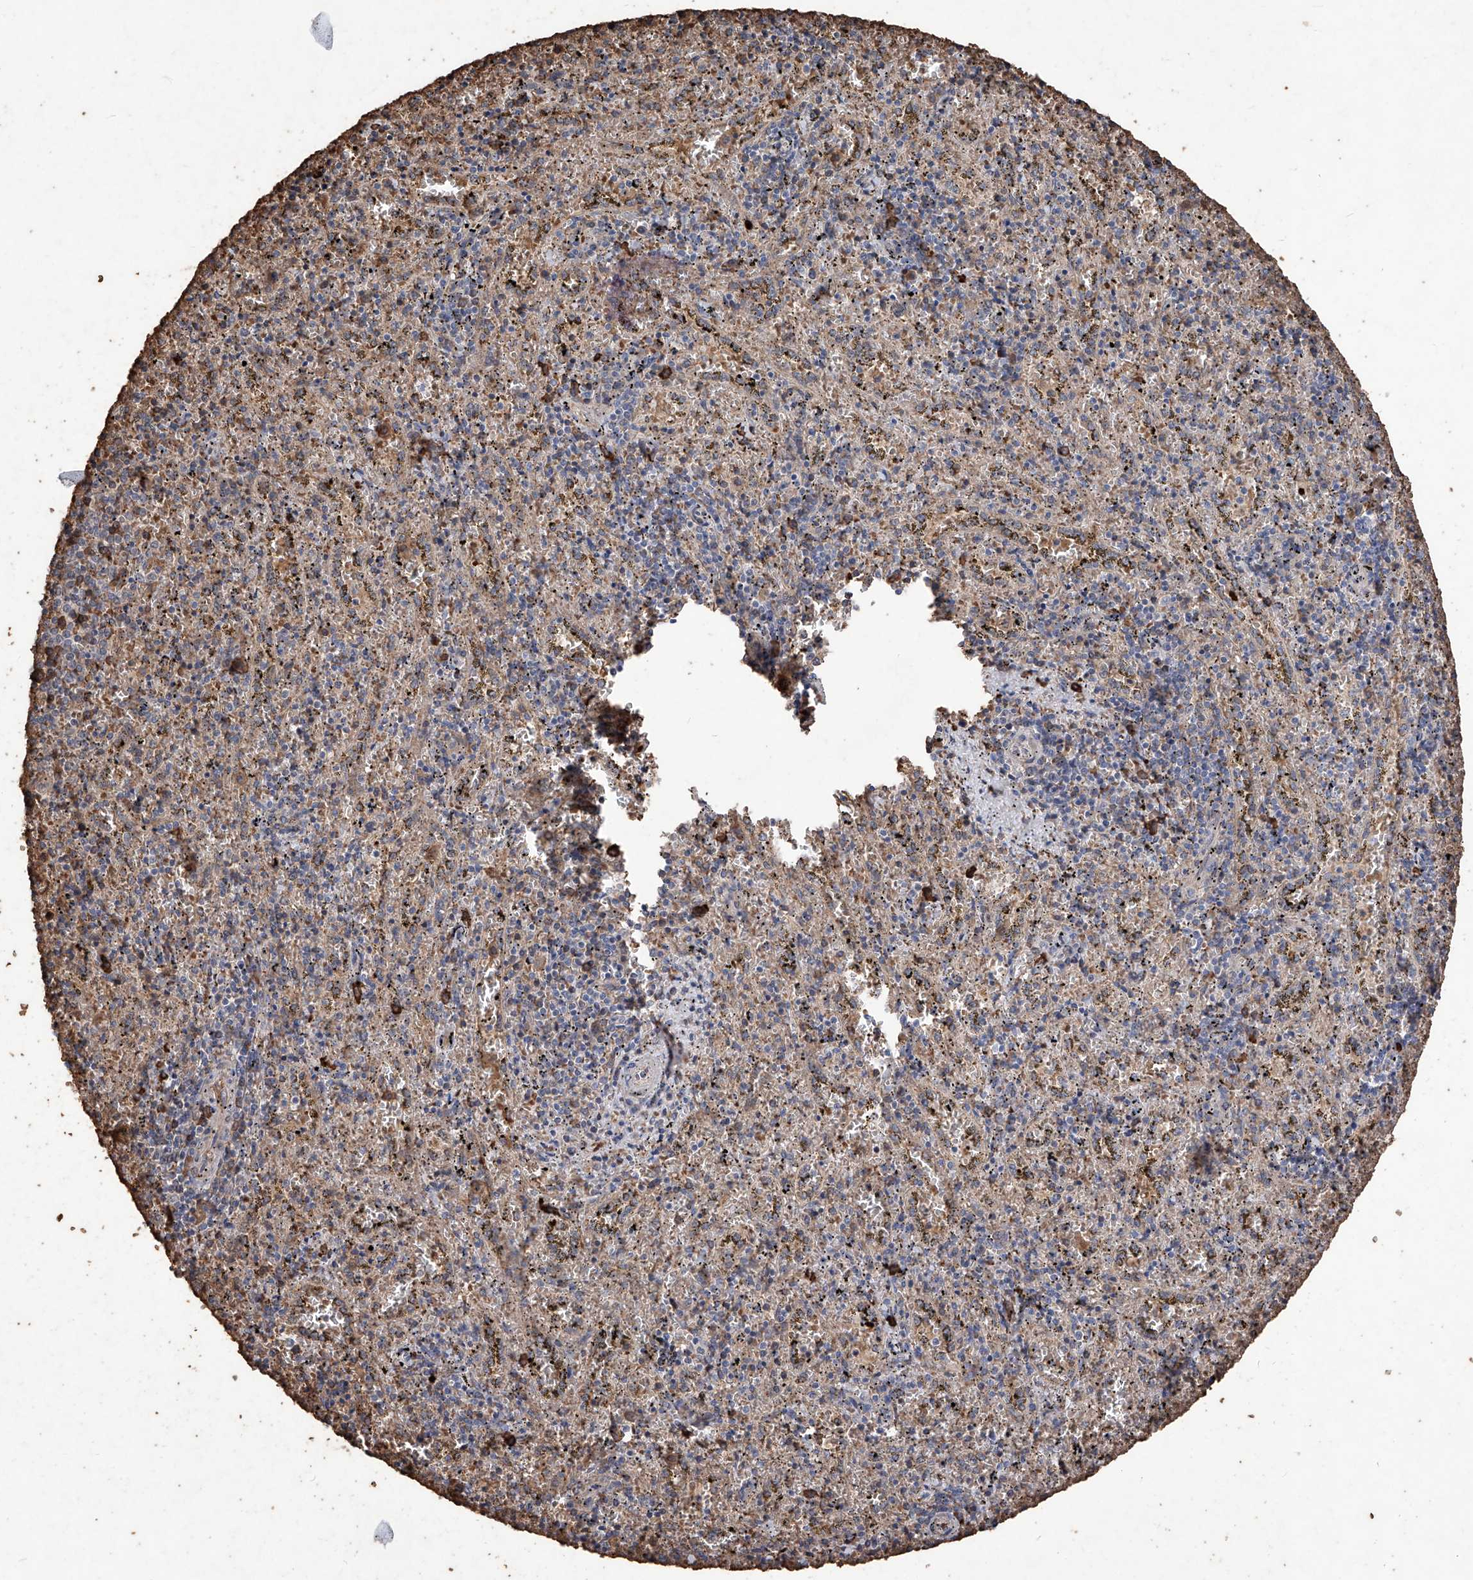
{"staining": {"intensity": "moderate", "quantity": "<25%", "location": "cytoplasmic/membranous"}, "tissue": "spleen", "cell_type": "Cells in red pulp", "image_type": "normal", "snomed": [{"axis": "morphology", "description": "Normal tissue, NOS"}, {"axis": "topography", "description": "Spleen"}], "caption": "Immunohistochemistry (IHC) micrograph of normal spleen stained for a protein (brown), which demonstrates low levels of moderate cytoplasmic/membranous positivity in about <25% of cells in red pulp.", "gene": "EML1", "patient": {"sex": "male", "age": 11}}